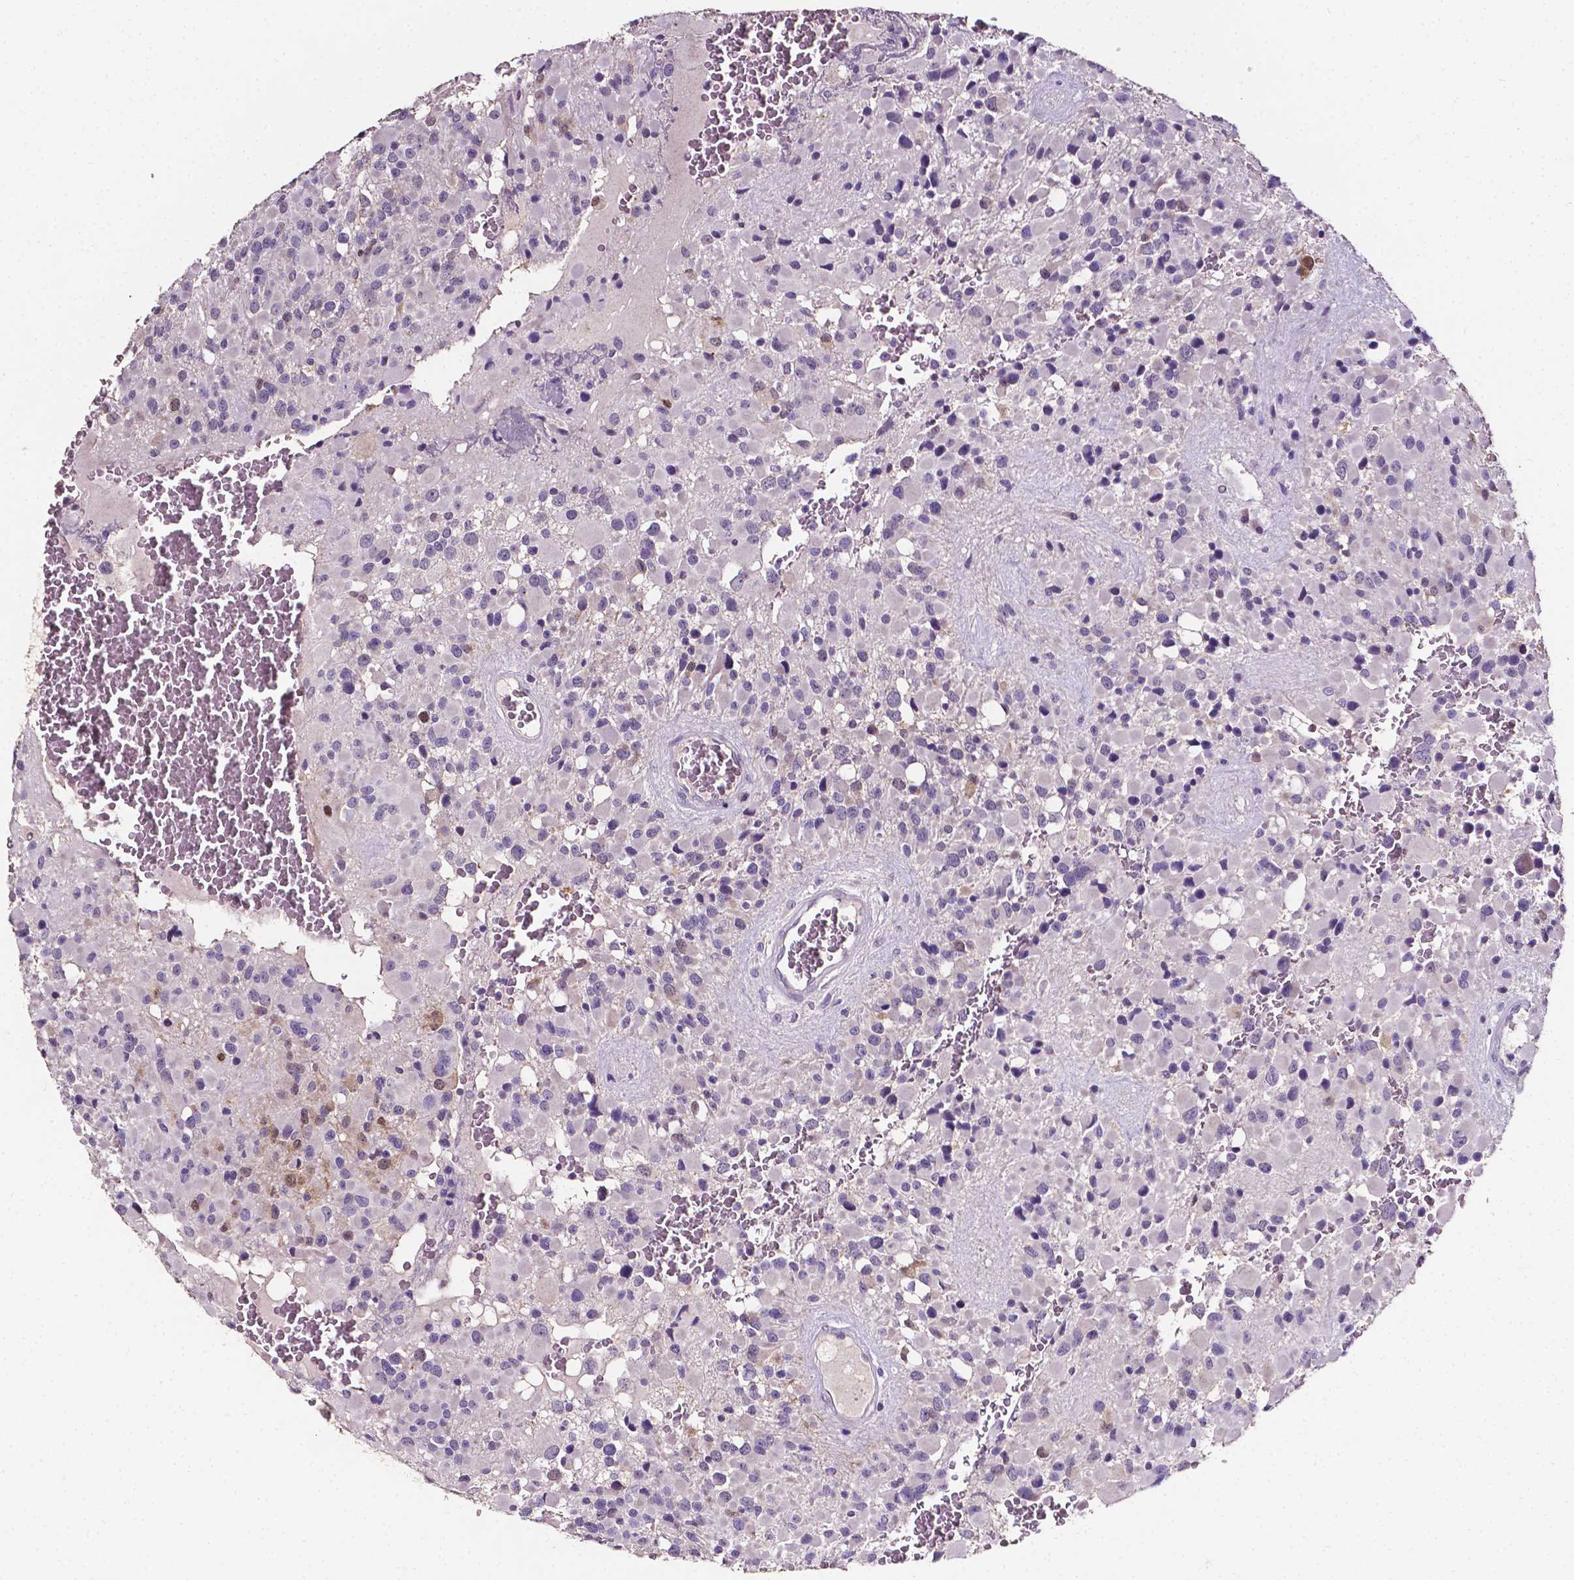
{"staining": {"intensity": "moderate", "quantity": "<25%", "location": "cytoplasmic/membranous"}, "tissue": "glioma", "cell_type": "Tumor cells", "image_type": "cancer", "snomed": [{"axis": "morphology", "description": "Glioma, malignant, High grade"}, {"axis": "topography", "description": "Brain"}], "caption": "Protein staining demonstrates moderate cytoplasmic/membranous positivity in approximately <25% of tumor cells in malignant glioma (high-grade).", "gene": "PSAT1", "patient": {"sex": "female", "age": 40}}